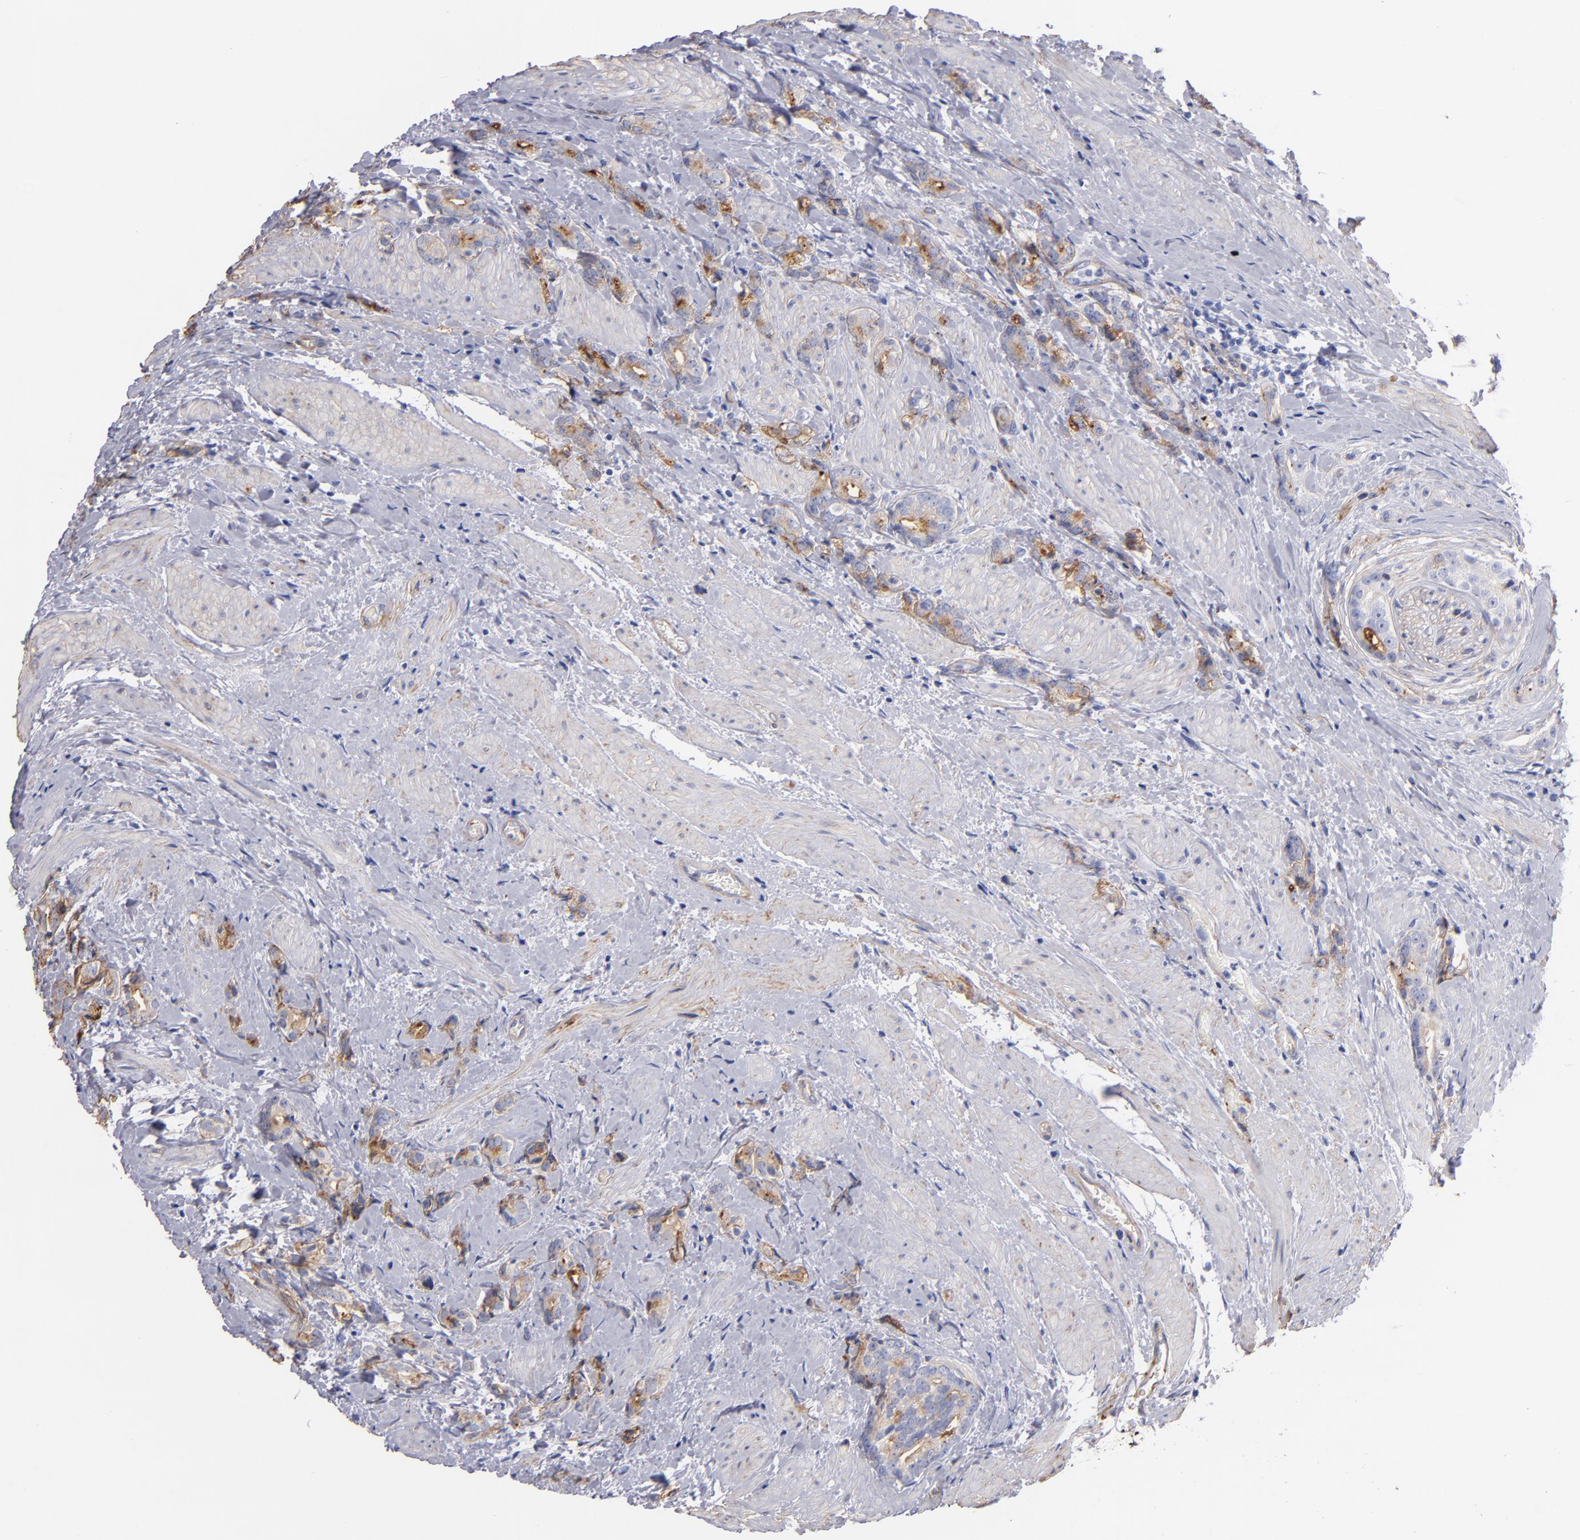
{"staining": {"intensity": "weak", "quantity": "25%-75%", "location": "cytoplasmic/membranous"}, "tissue": "prostate cancer", "cell_type": "Tumor cells", "image_type": "cancer", "snomed": [{"axis": "morphology", "description": "Adenocarcinoma, Medium grade"}, {"axis": "topography", "description": "Prostate"}], "caption": "Protein analysis of prostate medium-grade adenocarcinoma tissue shows weak cytoplasmic/membranous staining in approximately 25%-75% of tumor cells.", "gene": "LAMC1", "patient": {"sex": "male", "age": 59}}